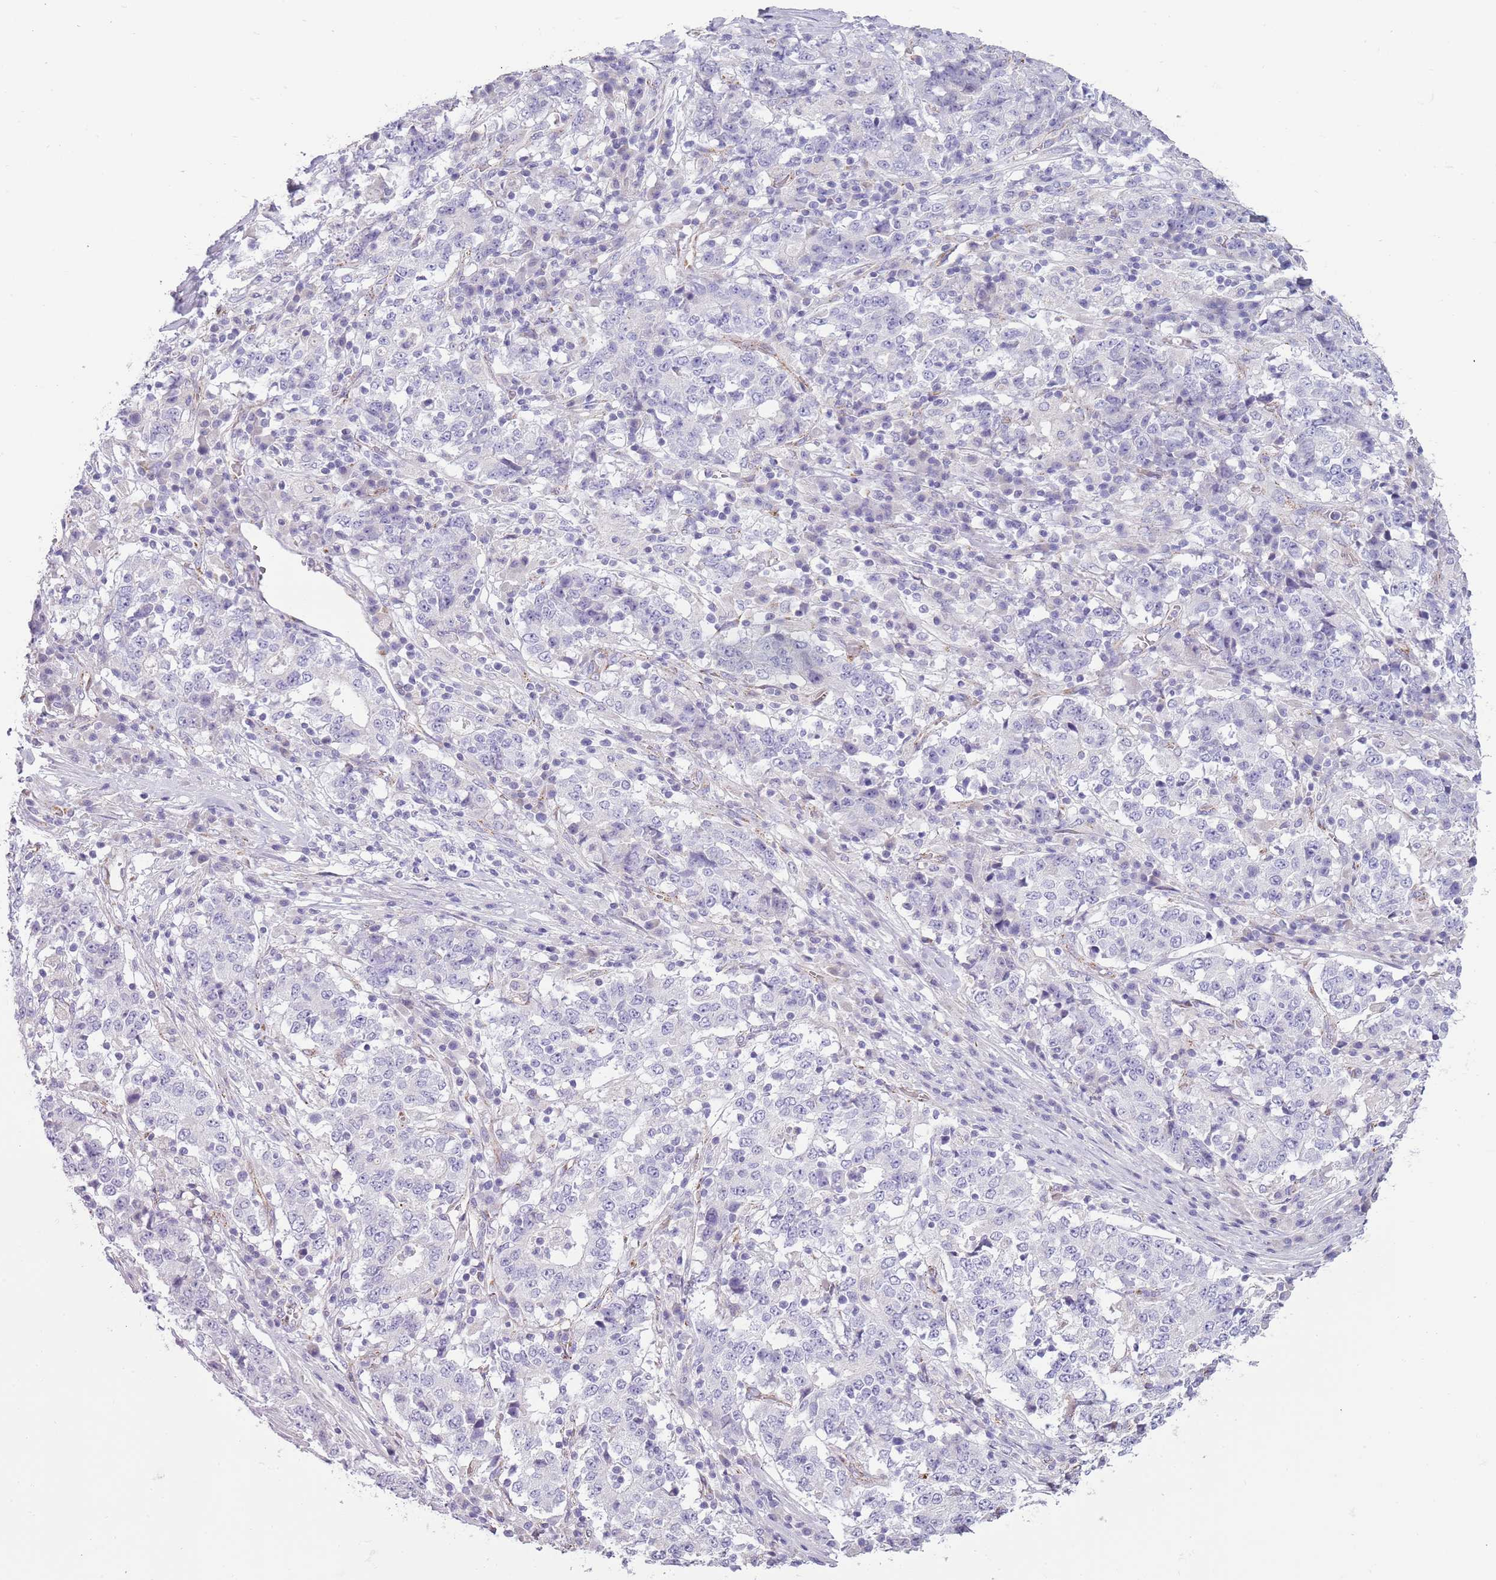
{"staining": {"intensity": "negative", "quantity": "none", "location": "none"}, "tissue": "stomach cancer", "cell_type": "Tumor cells", "image_type": "cancer", "snomed": [{"axis": "morphology", "description": "Adenocarcinoma, NOS"}, {"axis": "topography", "description": "Stomach"}], "caption": "Photomicrograph shows no significant protein staining in tumor cells of stomach adenocarcinoma. The staining is performed using DAB (3,3'-diaminobenzidine) brown chromogen with nuclei counter-stained in using hematoxylin.", "gene": "RNF222", "patient": {"sex": "male", "age": 59}}